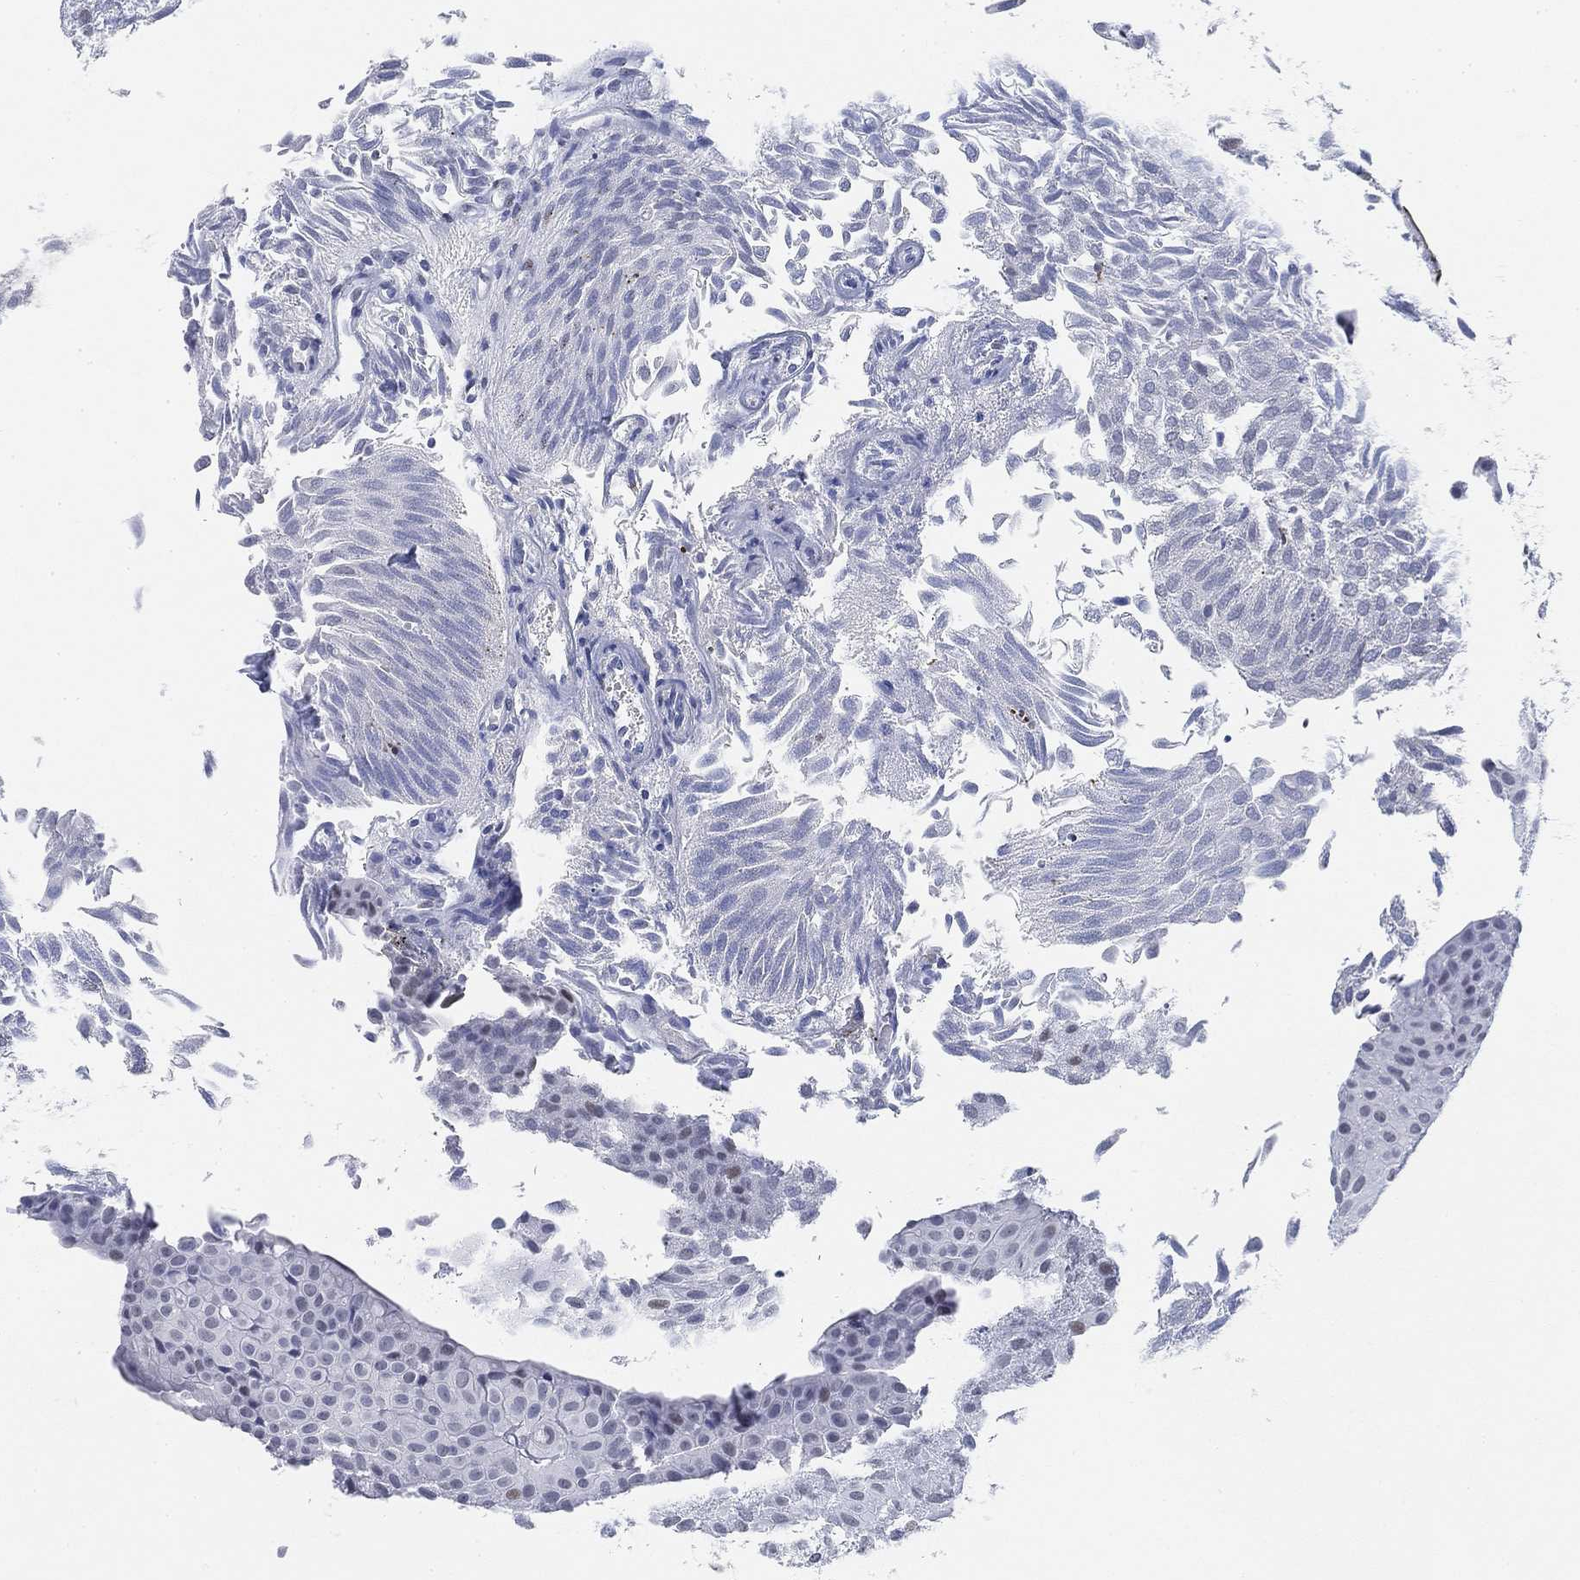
{"staining": {"intensity": "negative", "quantity": "none", "location": "none"}, "tissue": "urothelial cancer", "cell_type": "Tumor cells", "image_type": "cancer", "snomed": [{"axis": "morphology", "description": "Urothelial carcinoma, Low grade"}, {"axis": "topography", "description": "Urinary bladder"}], "caption": "IHC image of urothelial cancer stained for a protein (brown), which shows no positivity in tumor cells. Brightfield microscopy of IHC stained with DAB (3,3'-diaminobenzidine) (brown) and hematoxylin (blue), captured at high magnification.", "gene": "PAX6", "patient": {"sex": "male", "age": 64}}